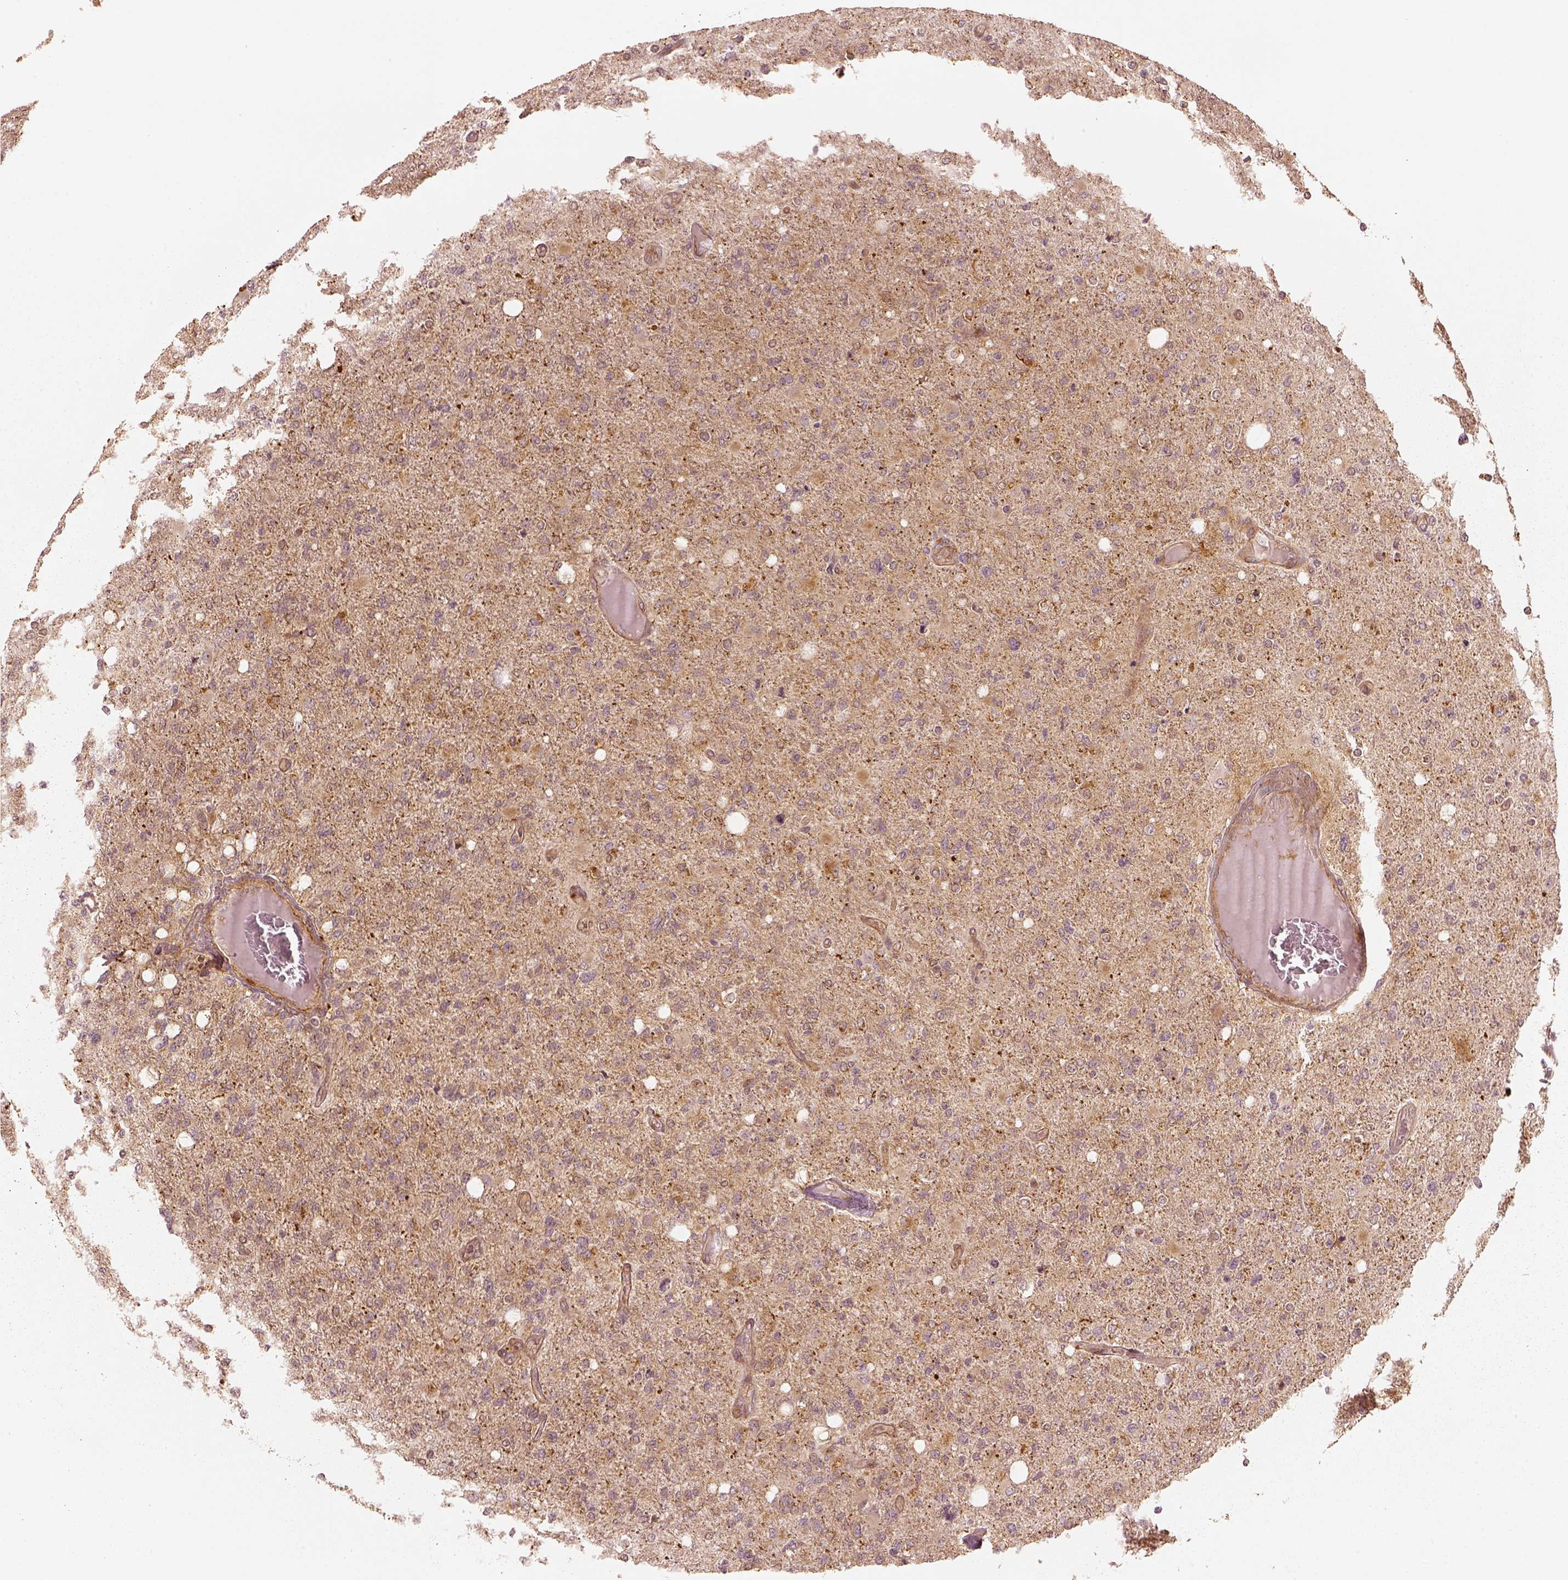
{"staining": {"intensity": "weak", "quantity": ">75%", "location": "cytoplasmic/membranous"}, "tissue": "glioma", "cell_type": "Tumor cells", "image_type": "cancer", "snomed": [{"axis": "morphology", "description": "Glioma, malignant, High grade"}, {"axis": "topography", "description": "Cerebral cortex"}], "caption": "Protein expression analysis of human glioma reveals weak cytoplasmic/membranous positivity in about >75% of tumor cells. The staining was performed using DAB (3,3'-diaminobenzidine), with brown indicating positive protein expression. Nuclei are stained blue with hematoxylin.", "gene": "SLC12A9", "patient": {"sex": "male", "age": 70}}